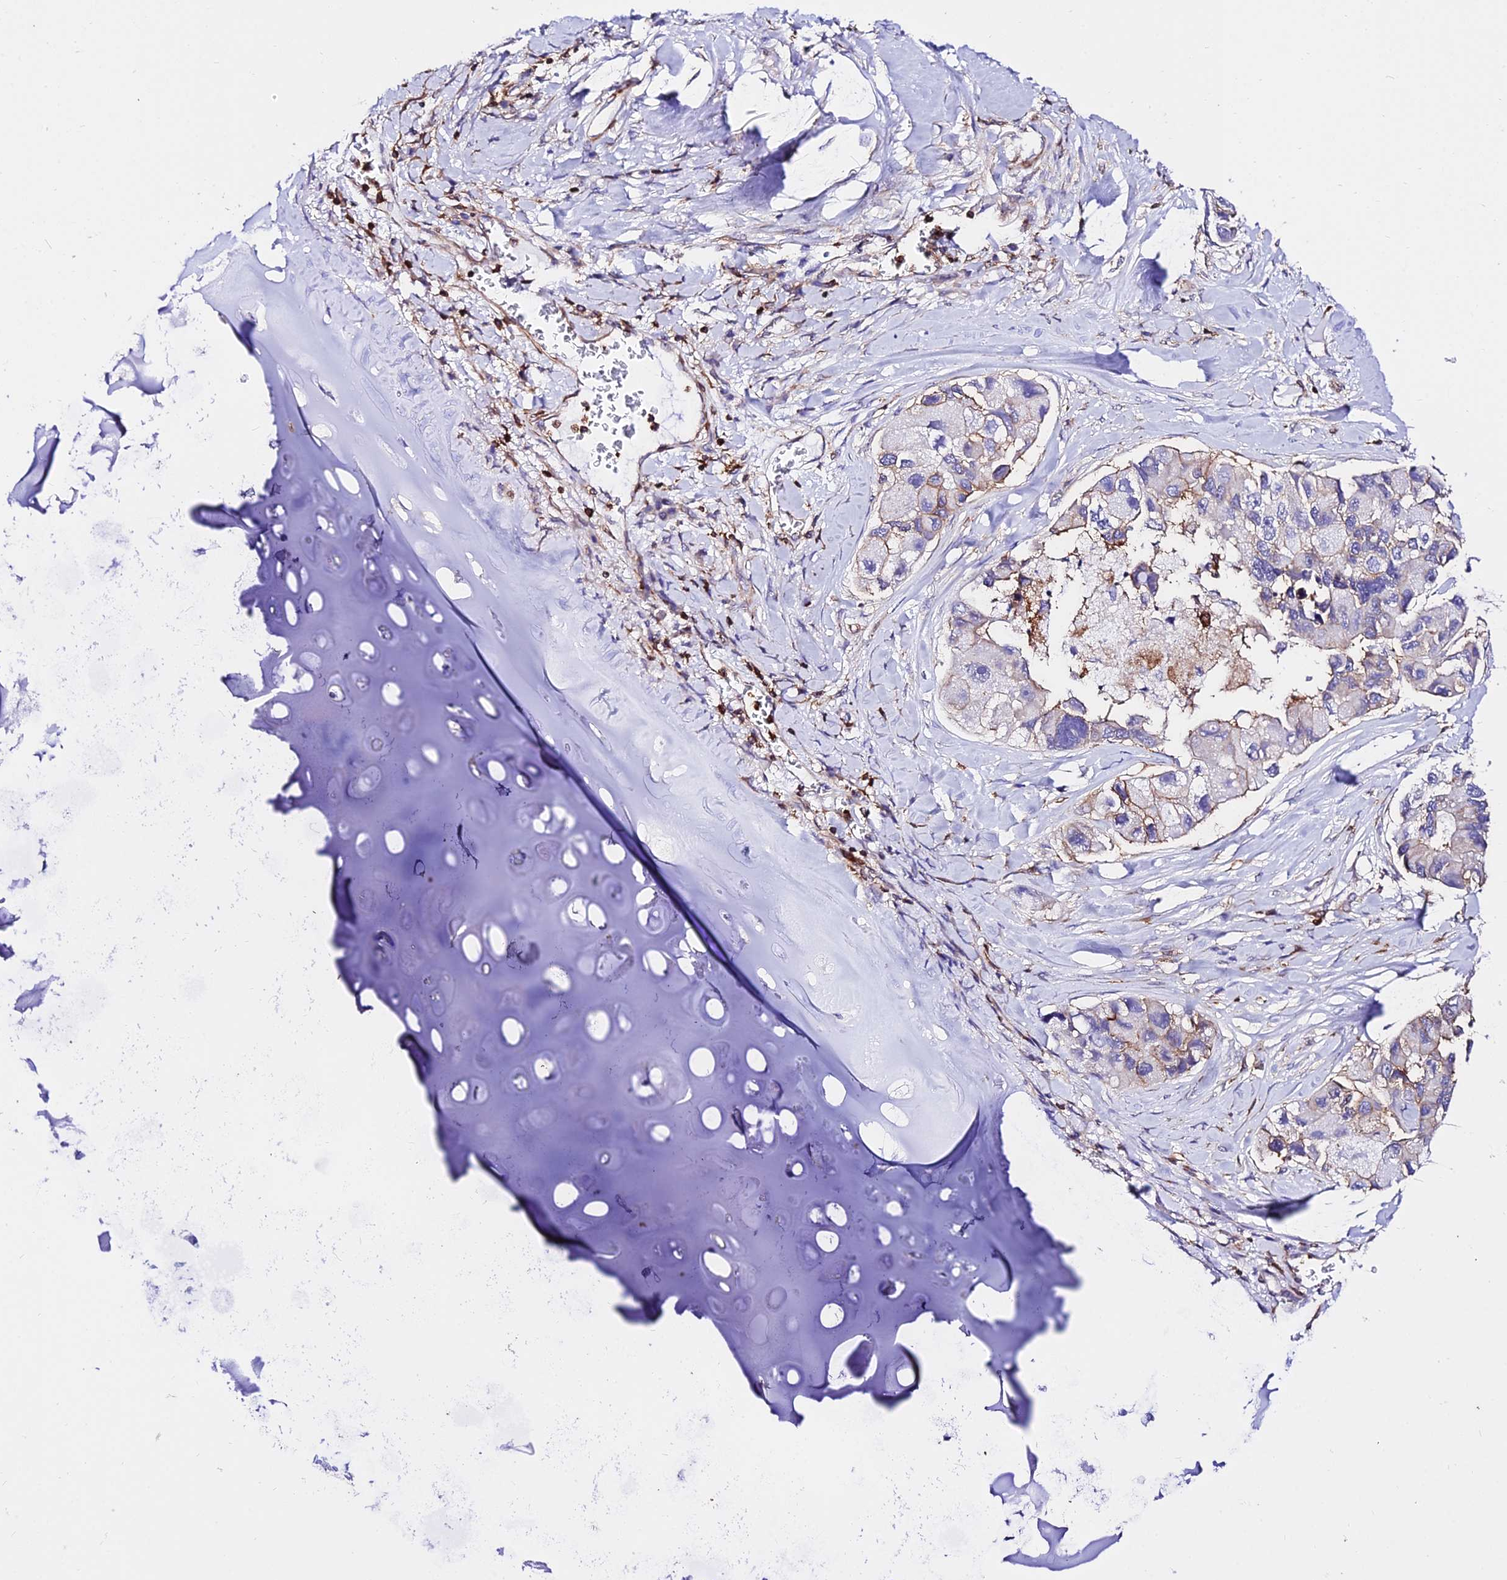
{"staining": {"intensity": "moderate", "quantity": "25%-75%", "location": "cytoplasmic/membranous"}, "tissue": "lung cancer", "cell_type": "Tumor cells", "image_type": "cancer", "snomed": [{"axis": "morphology", "description": "Adenocarcinoma, NOS"}, {"axis": "topography", "description": "Lung"}], "caption": "Moderate cytoplasmic/membranous positivity is appreciated in about 25%-75% of tumor cells in lung cancer (adenocarcinoma).", "gene": "CSRP1", "patient": {"sex": "female", "age": 54}}